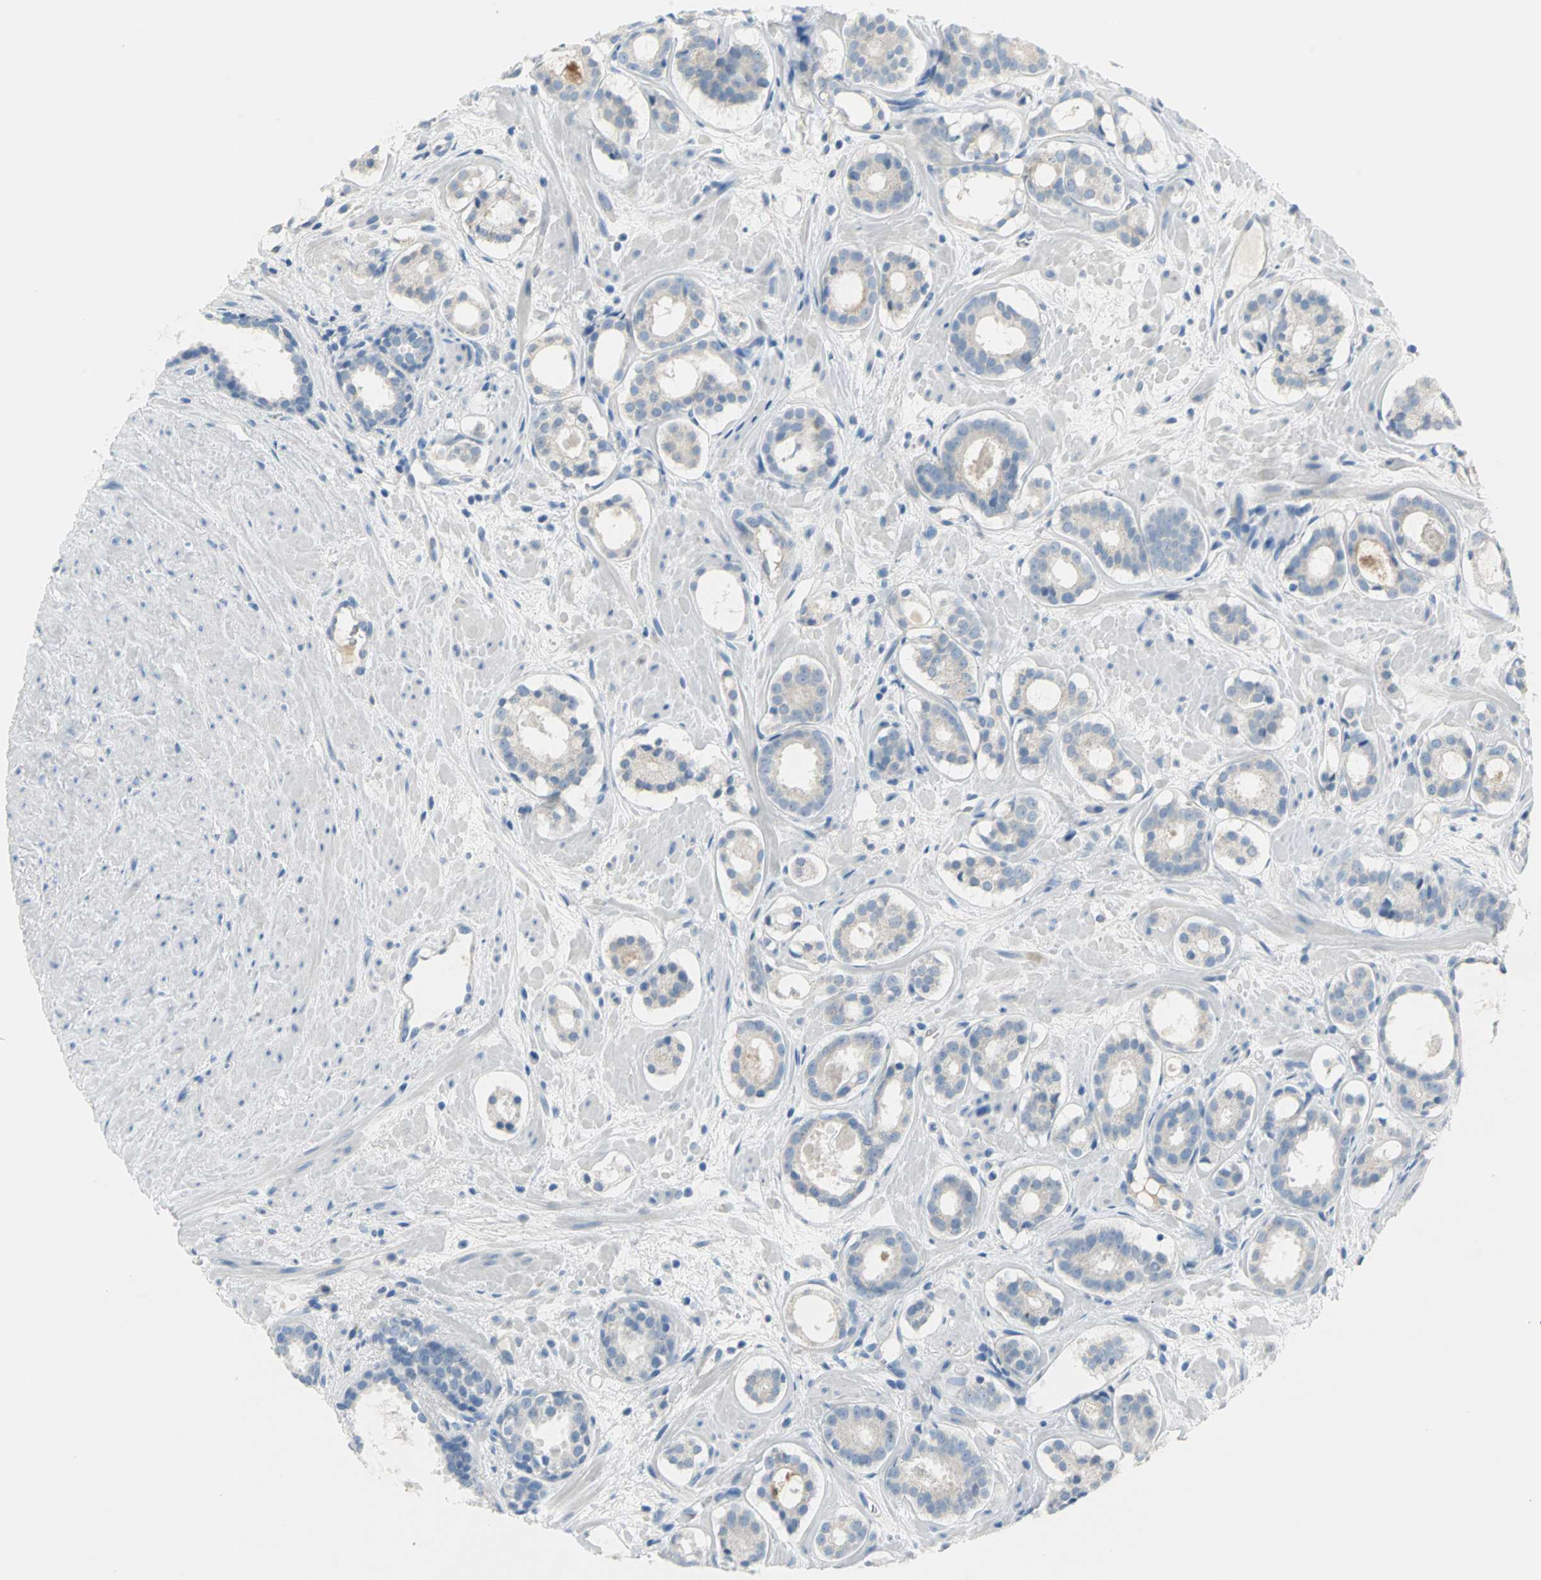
{"staining": {"intensity": "weak", "quantity": "25%-75%", "location": "cytoplasmic/membranous"}, "tissue": "prostate cancer", "cell_type": "Tumor cells", "image_type": "cancer", "snomed": [{"axis": "morphology", "description": "Adenocarcinoma, Low grade"}, {"axis": "topography", "description": "Prostate"}], "caption": "A photomicrograph of prostate cancer stained for a protein shows weak cytoplasmic/membranous brown staining in tumor cells.", "gene": "ALOX15", "patient": {"sex": "male", "age": 57}}